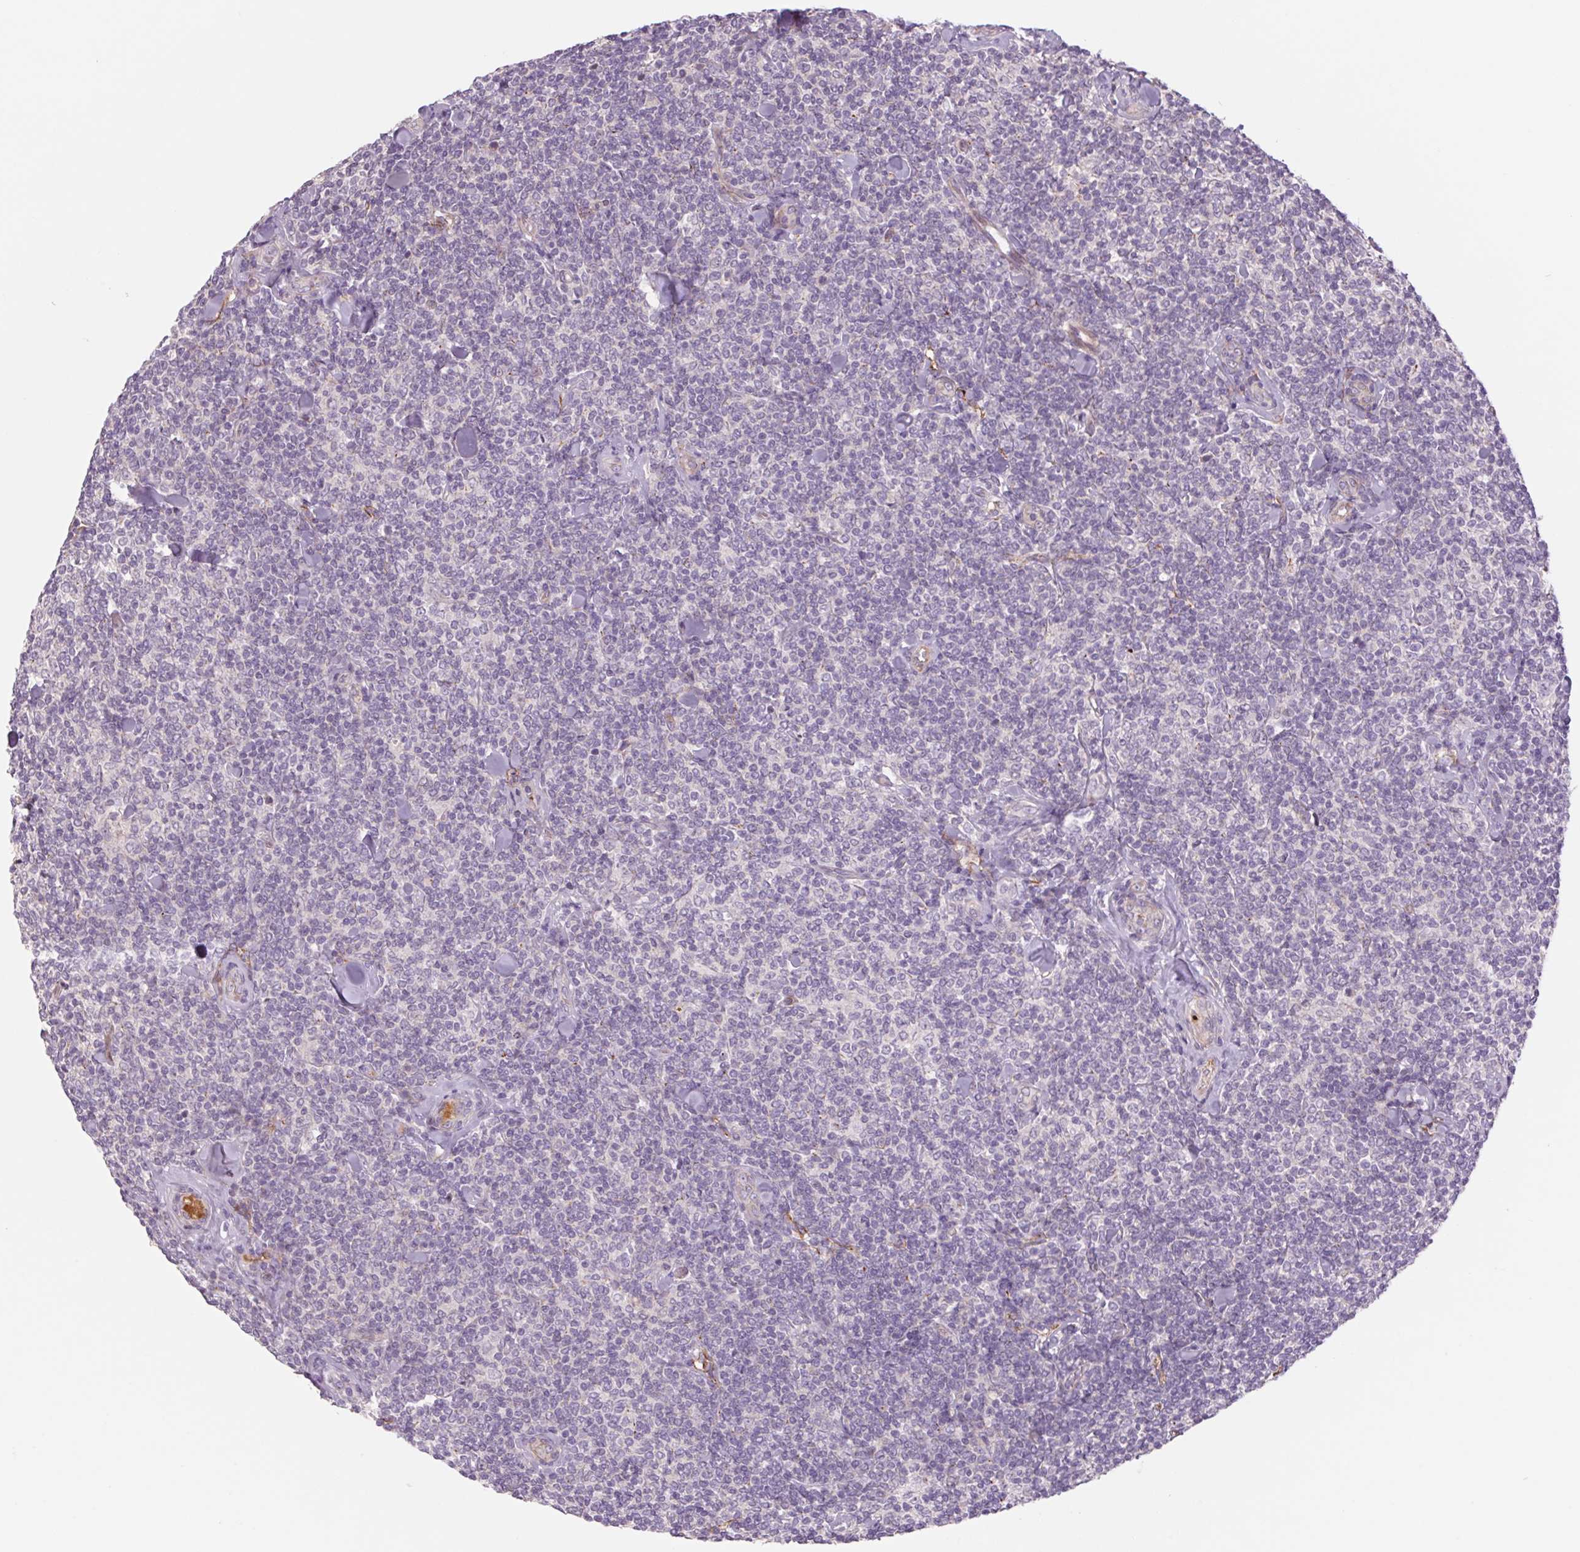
{"staining": {"intensity": "negative", "quantity": "none", "location": "none"}, "tissue": "lymphoma", "cell_type": "Tumor cells", "image_type": "cancer", "snomed": [{"axis": "morphology", "description": "Malignant lymphoma, non-Hodgkin's type, Low grade"}, {"axis": "topography", "description": "Lymph node"}], "caption": "This is an immunohistochemistry histopathology image of human lymphoma. There is no expression in tumor cells.", "gene": "MS4A13", "patient": {"sex": "female", "age": 56}}